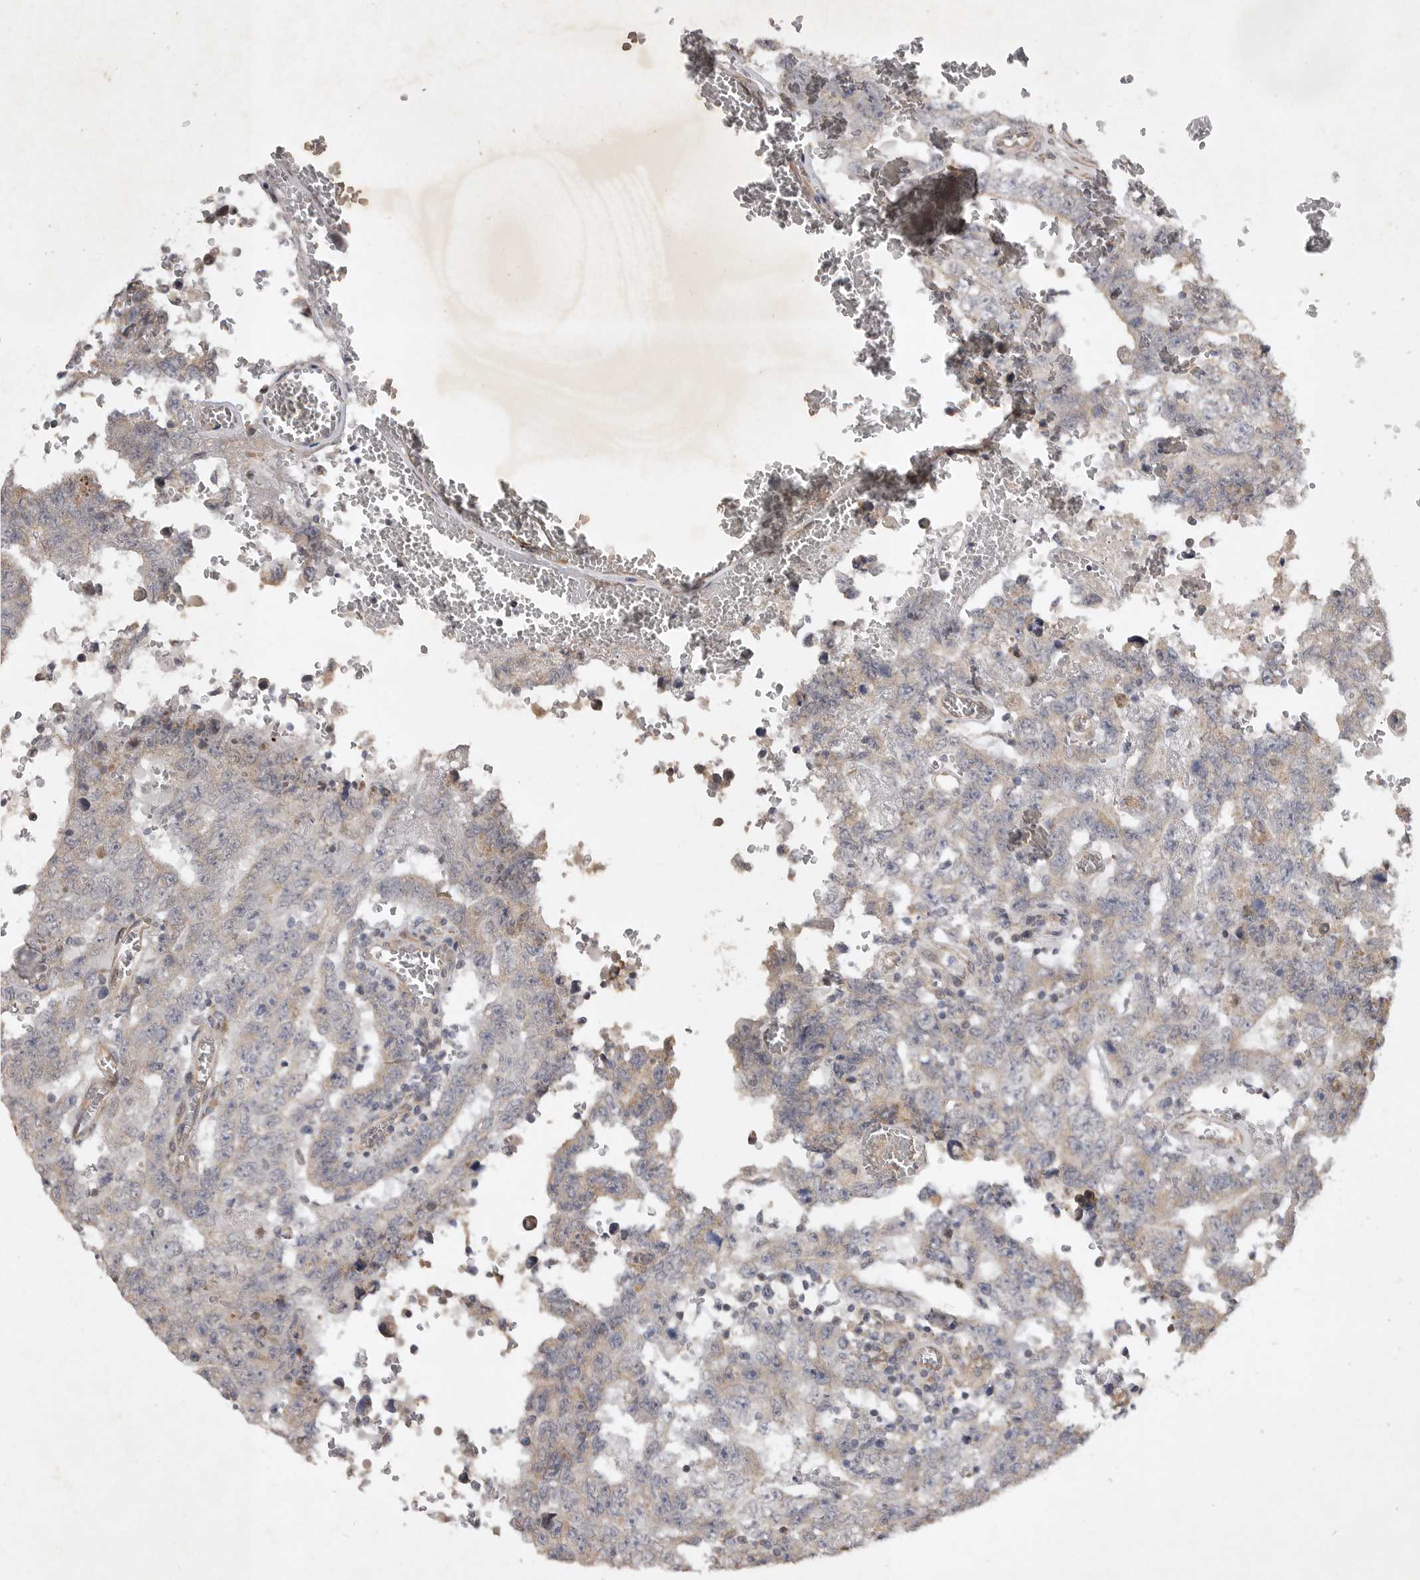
{"staining": {"intensity": "negative", "quantity": "none", "location": "none"}, "tissue": "testis cancer", "cell_type": "Tumor cells", "image_type": "cancer", "snomed": [{"axis": "morphology", "description": "Carcinoma, Embryonal, NOS"}, {"axis": "topography", "description": "Testis"}], "caption": "Immunohistochemistry (IHC) micrograph of neoplastic tissue: human testis cancer stained with DAB shows no significant protein staining in tumor cells.", "gene": "EDEM3", "patient": {"sex": "male", "age": 26}}